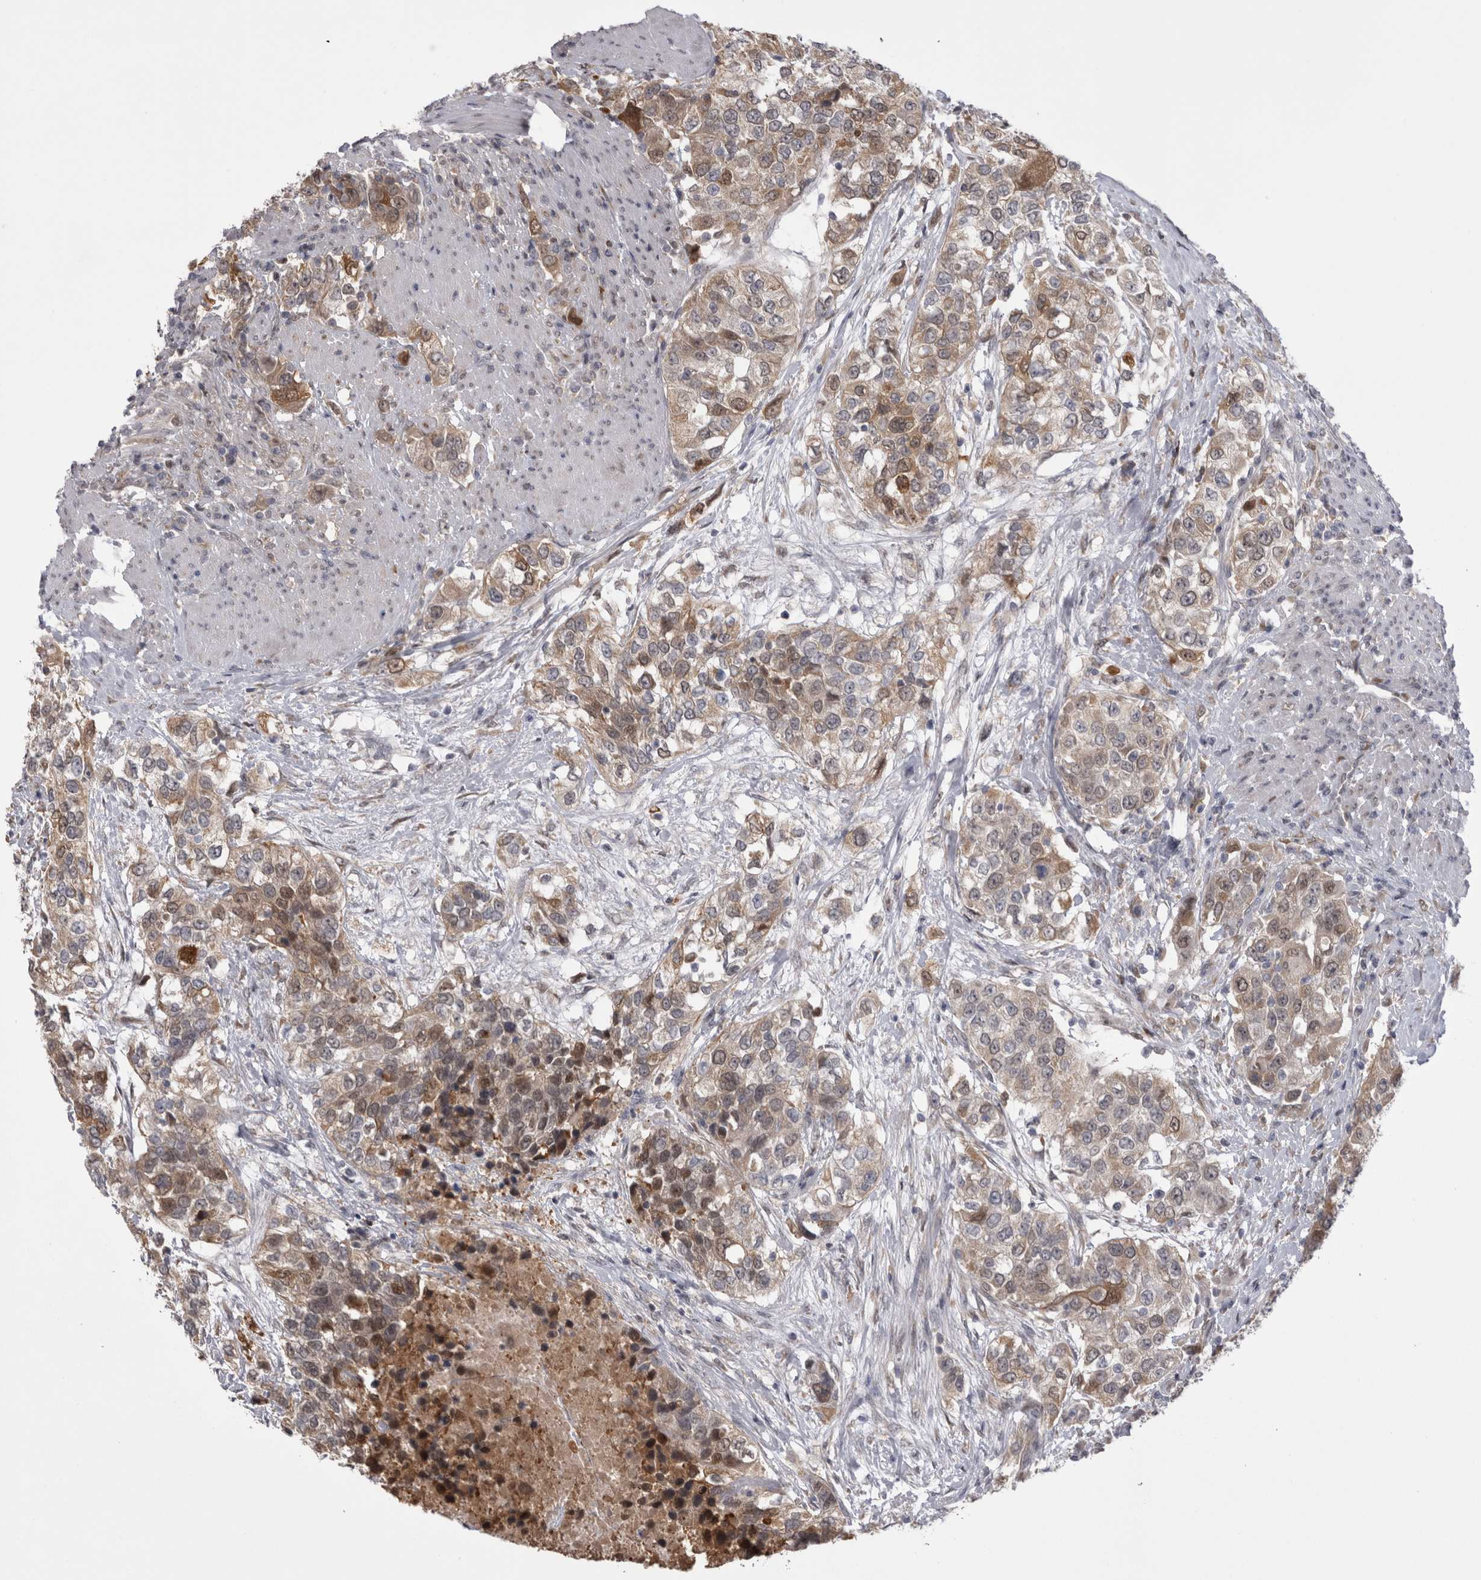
{"staining": {"intensity": "moderate", "quantity": ">75%", "location": "cytoplasmic/membranous,nuclear"}, "tissue": "urothelial cancer", "cell_type": "Tumor cells", "image_type": "cancer", "snomed": [{"axis": "morphology", "description": "Urothelial carcinoma, High grade"}, {"axis": "topography", "description": "Urinary bladder"}], "caption": "Protein analysis of urothelial carcinoma (high-grade) tissue reveals moderate cytoplasmic/membranous and nuclear positivity in approximately >75% of tumor cells.", "gene": "CHIC2", "patient": {"sex": "female", "age": 80}}